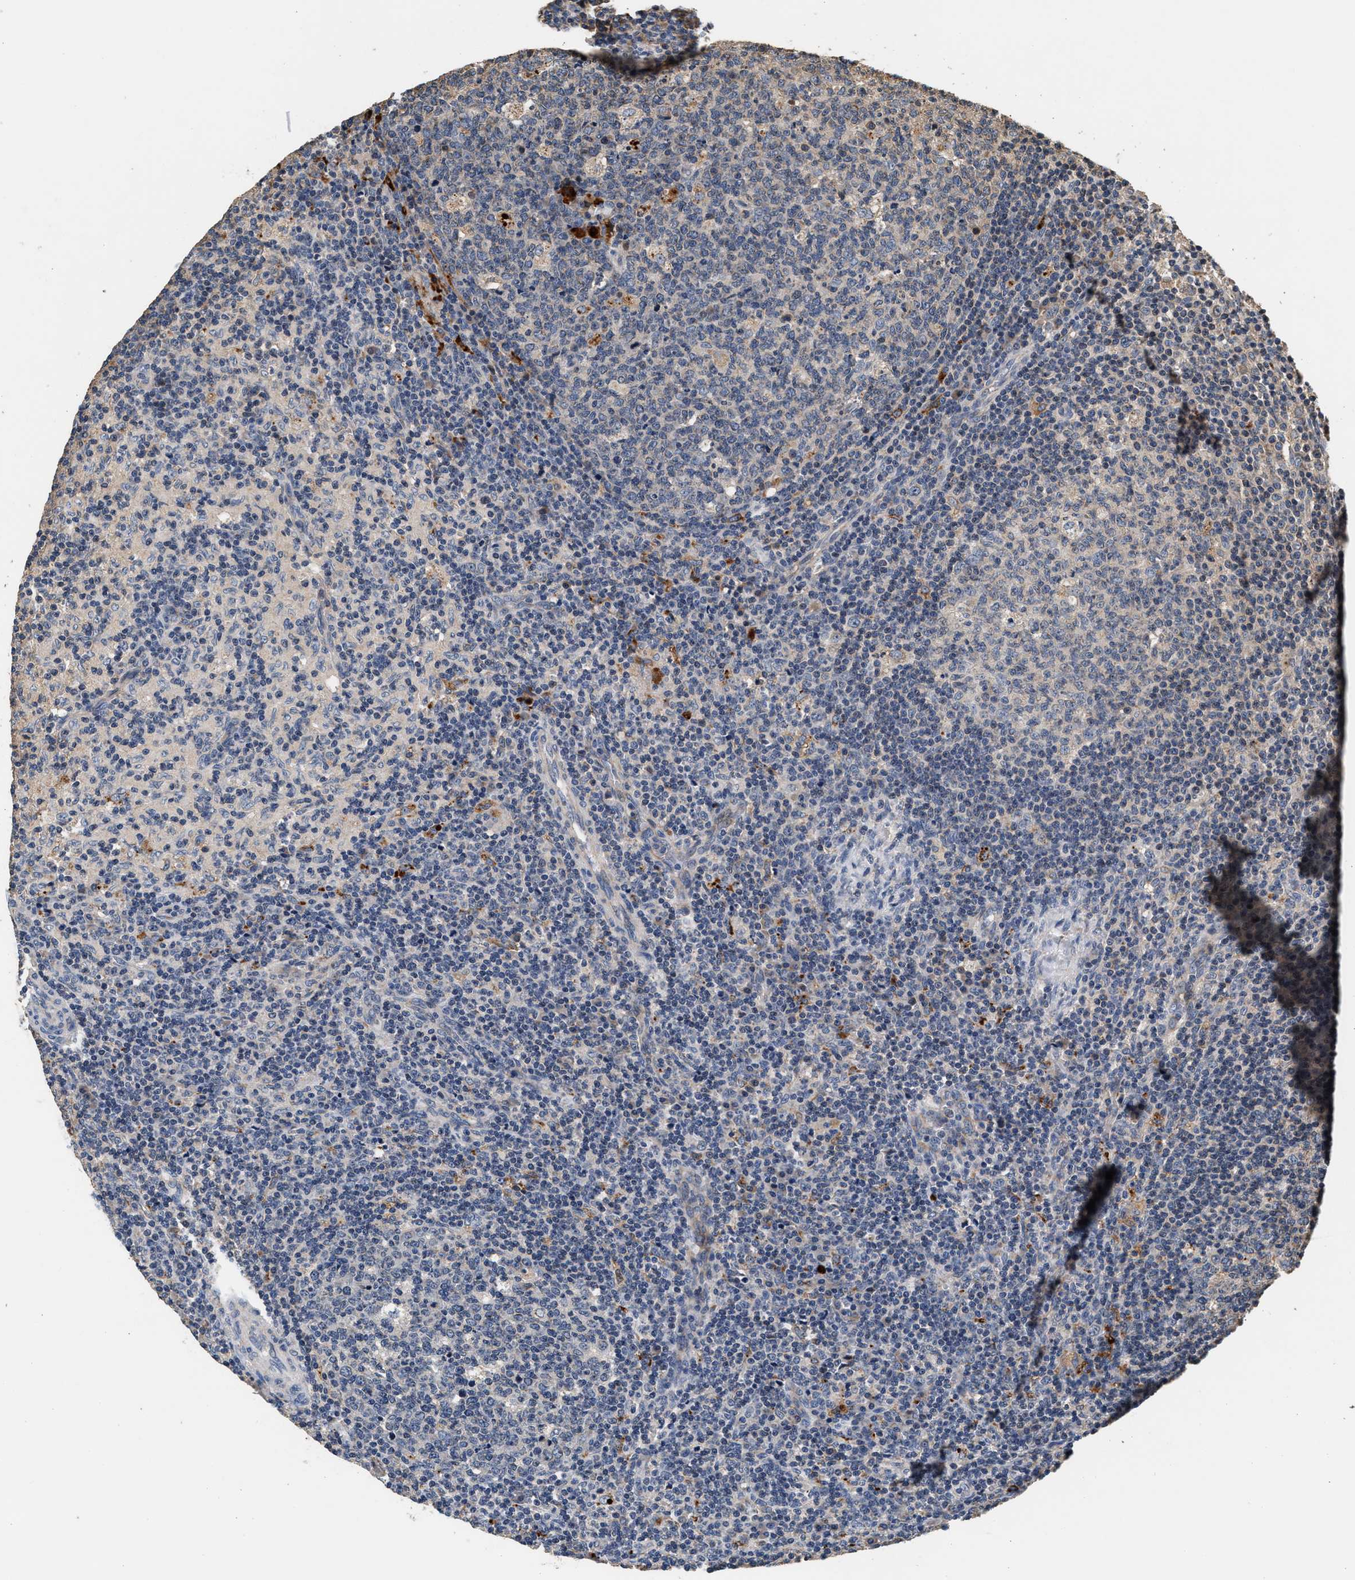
{"staining": {"intensity": "negative", "quantity": "none", "location": "none"}, "tissue": "lymph node", "cell_type": "Germinal center cells", "image_type": "normal", "snomed": [{"axis": "morphology", "description": "Normal tissue, NOS"}, {"axis": "morphology", "description": "Inflammation, NOS"}, {"axis": "topography", "description": "Lymph node"}], "caption": "This micrograph is of unremarkable lymph node stained with immunohistochemistry (IHC) to label a protein in brown with the nuclei are counter-stained blue. There is no positivity in germinal center cells.", "gene": "PTGR3", "patient": {"sex": "male", "age": 55}}